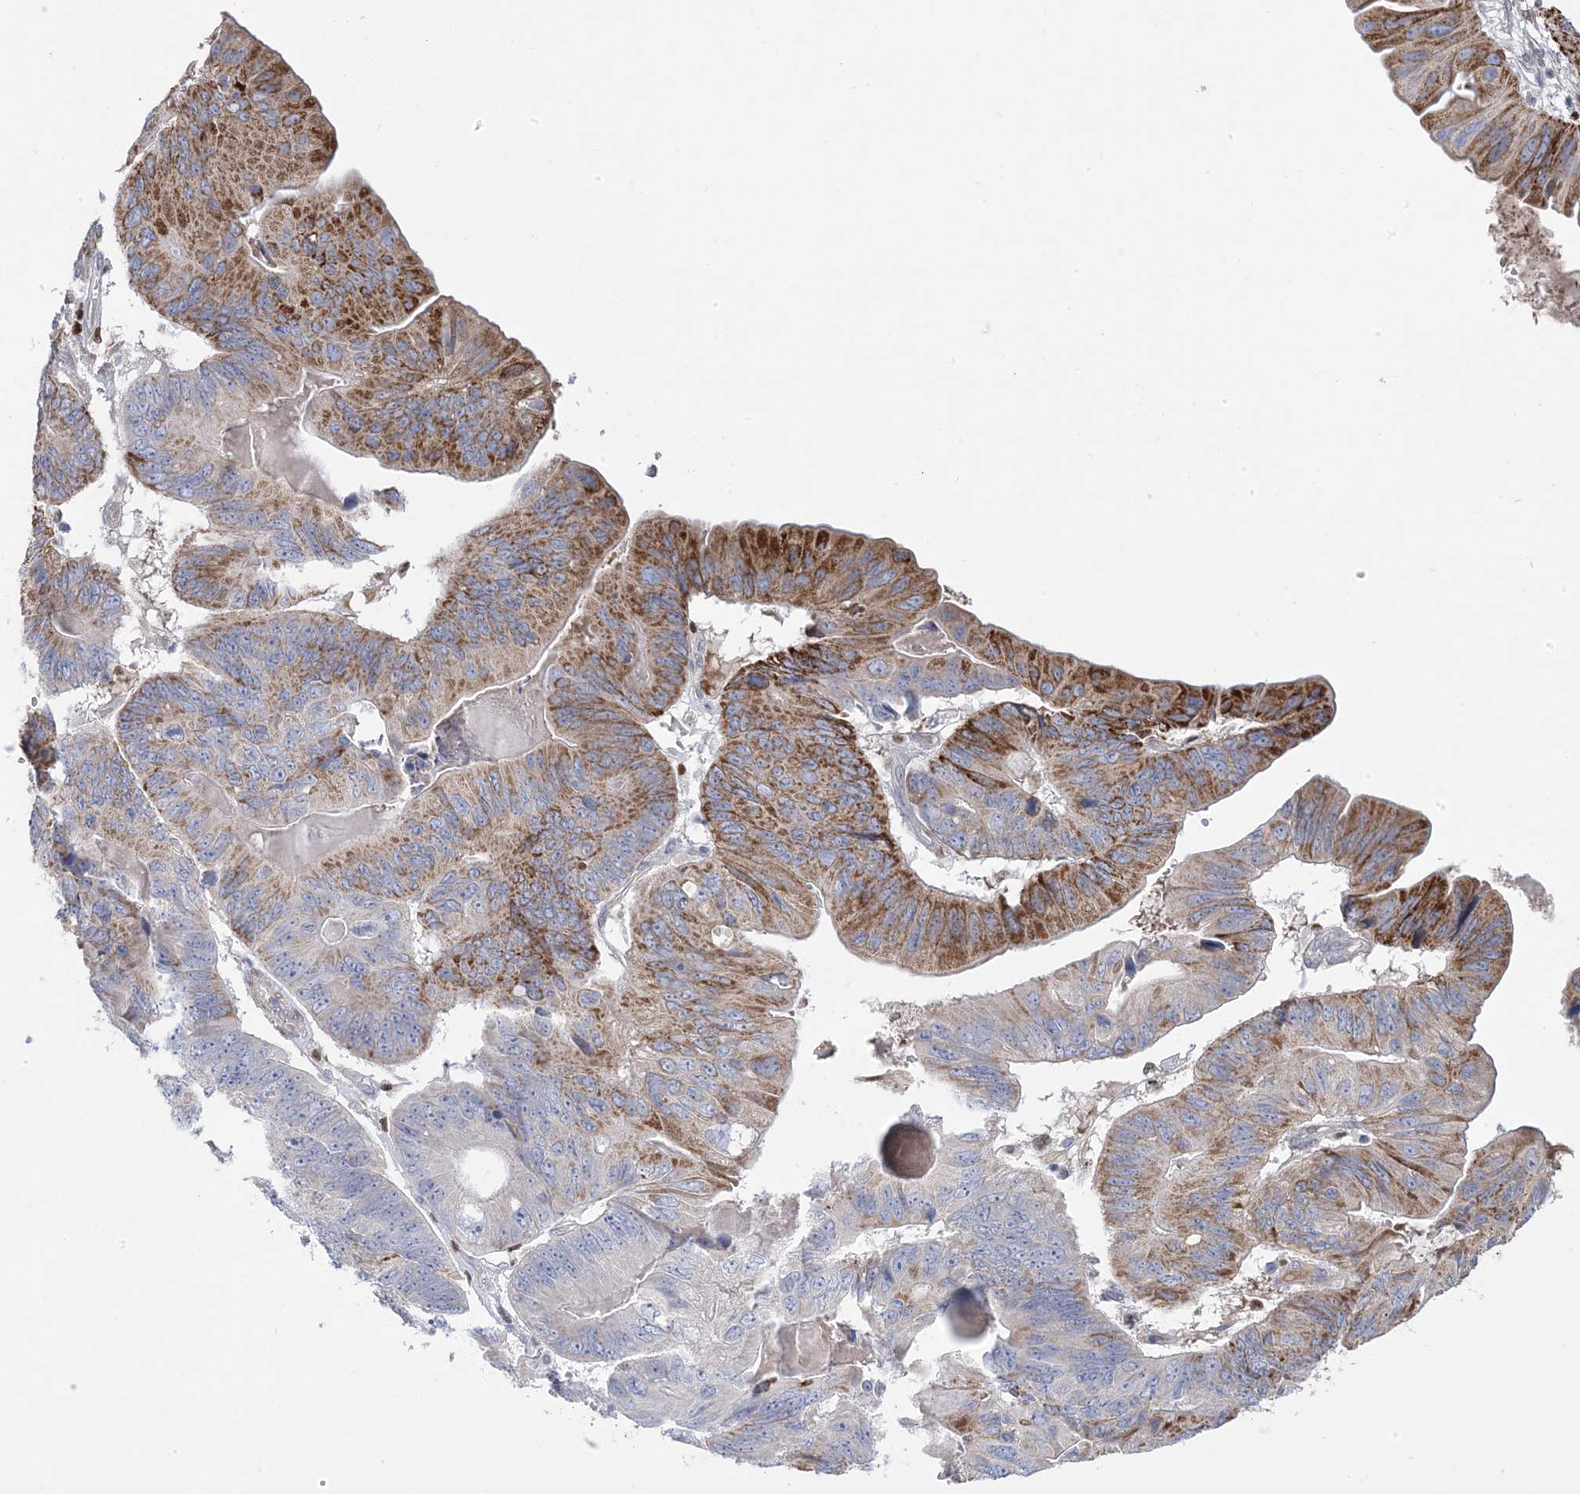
{"staining": {"intensity": "strong", "quantity": "<25%", "location": "cytoplasmic/membranous"}, "tissue": "ovarian cancer", "cell_type": "Tumor cells", "image_type": "cancer", "snomed": [{"axis": "morphology", "description": "Cystadenocarcinoma, mucinous, NOS"}, {"axis": "topography", "description": "Ovary"}], "caption": "Mucinous cystadenocarcinoma (ovarian) stained for a protein (brown) exhibits strong cytoplasmic/membranous positive staining in approximately <25% of tumor cells.", "gene": "GTPBP6", "patient": {"sex": "female", "age": 61}}